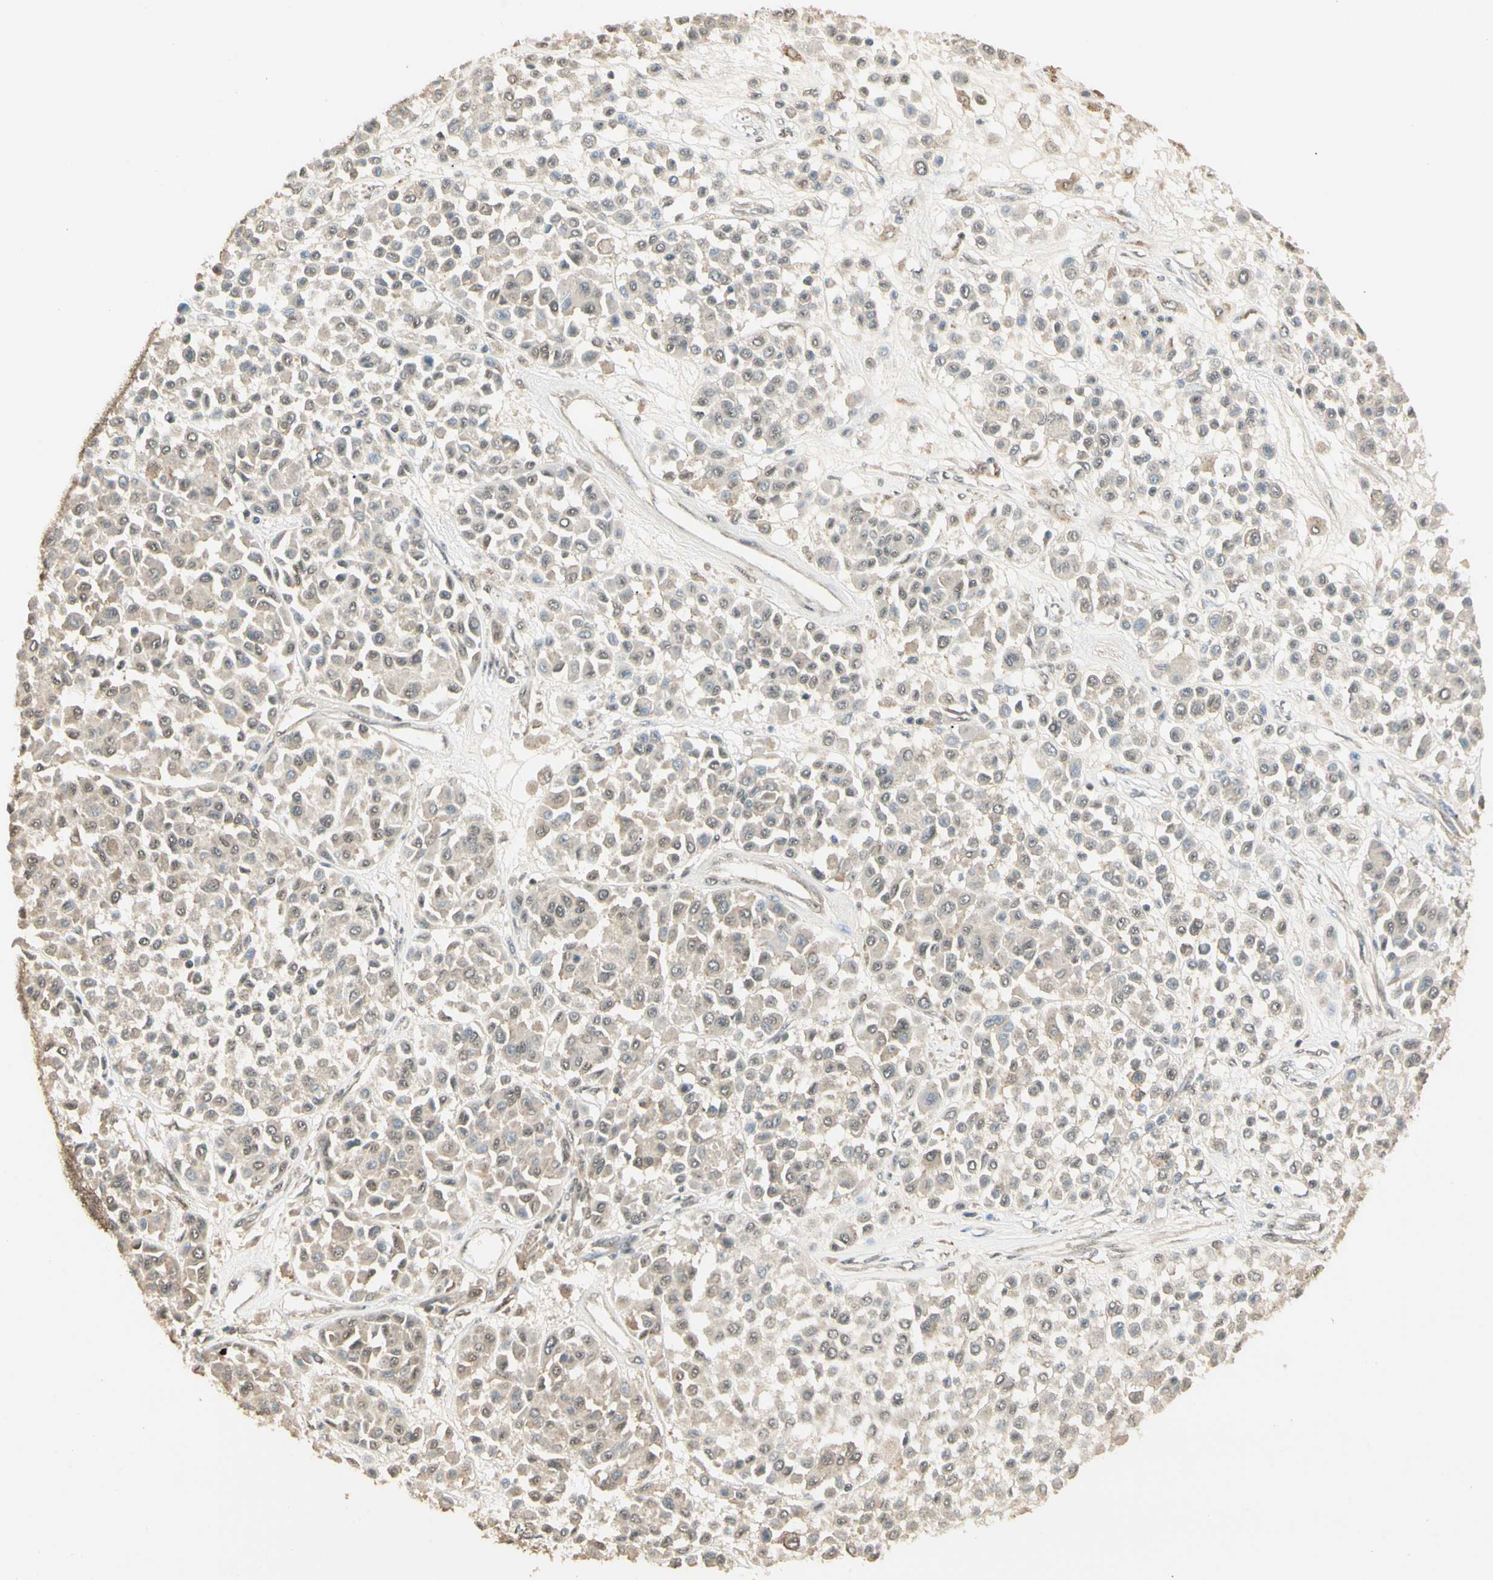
{"staining": {"intensity": "weak", "quantity": "25%-75%", "location": "cytoplasmic/membranous"}, "tissue": "melanoma", "cell_type": "Tumor cells", "image_type": "cancer", "snomed": [{"axis": "morphology", "description": "Malignant melanoma, Metastatic site"}, {"axis": "topography", "description": "Soft tissue"}], "caption": "Melanoma stained for a protein (brown) demonstrates weak cytoplasmic/membranous positive expression in about 25%-75% of tumor cells.", "gene": "SGCA", "patient": {"sex": "male", "age": 41}}